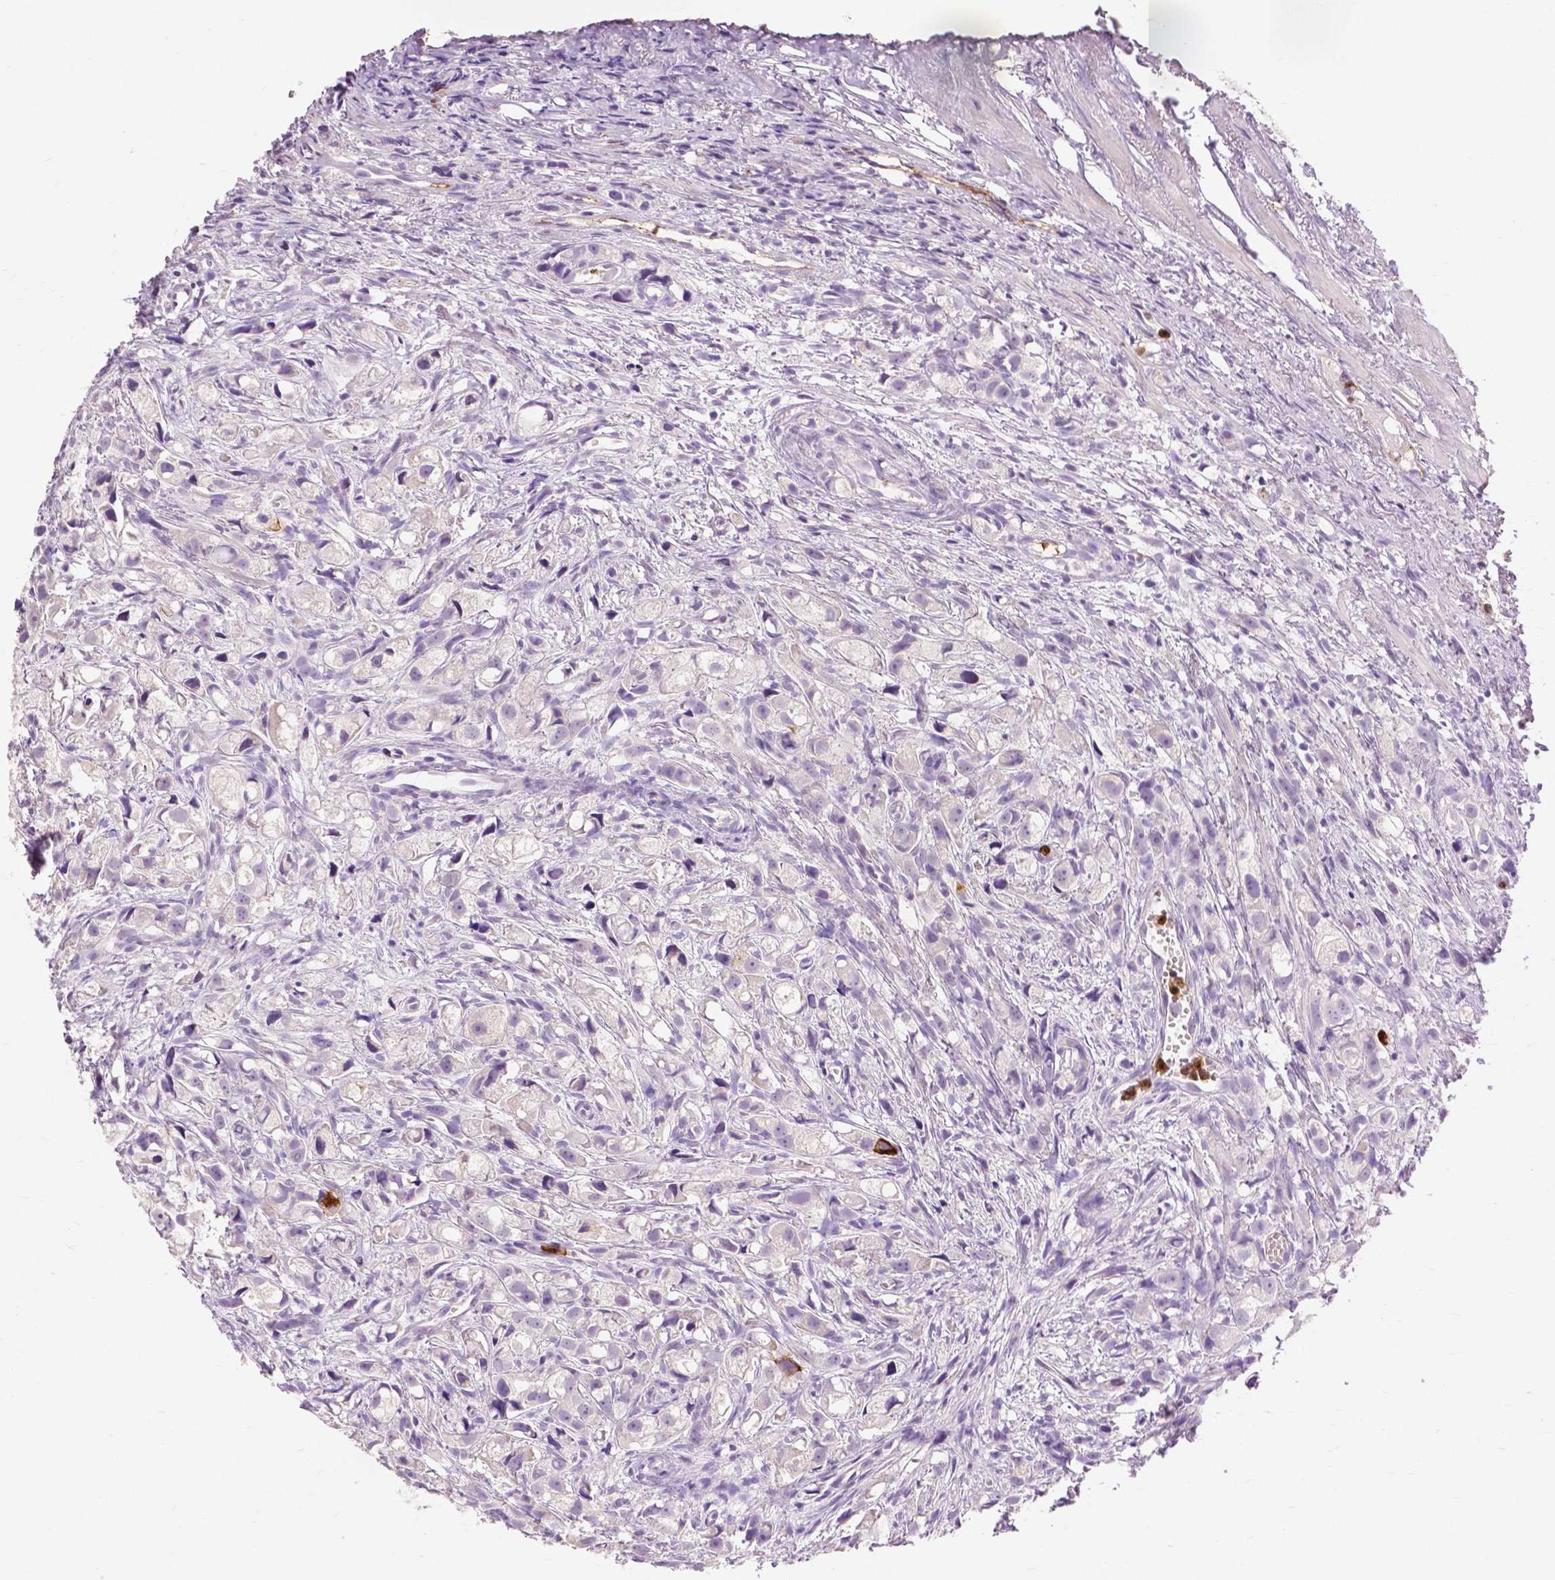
{"staining": {"intensity": "negative", "quantity": "none", "location": "none"}, "tissue": "prostate cancer", "cell_type": "Tumor cells", "image_type": "cancer", "snomed": [{"axis": "morphology", "description": "Adenocarcinoma, High grade"}, {"axis": "topography", "description": "Prostate"}], "caption": "The histopathology image shows no staining of tumor cells in prostate cancer (adenocarcinoma (high-grade)).", "gene": "CXCR2", "patient": {"sex": "male", "age": 75}}